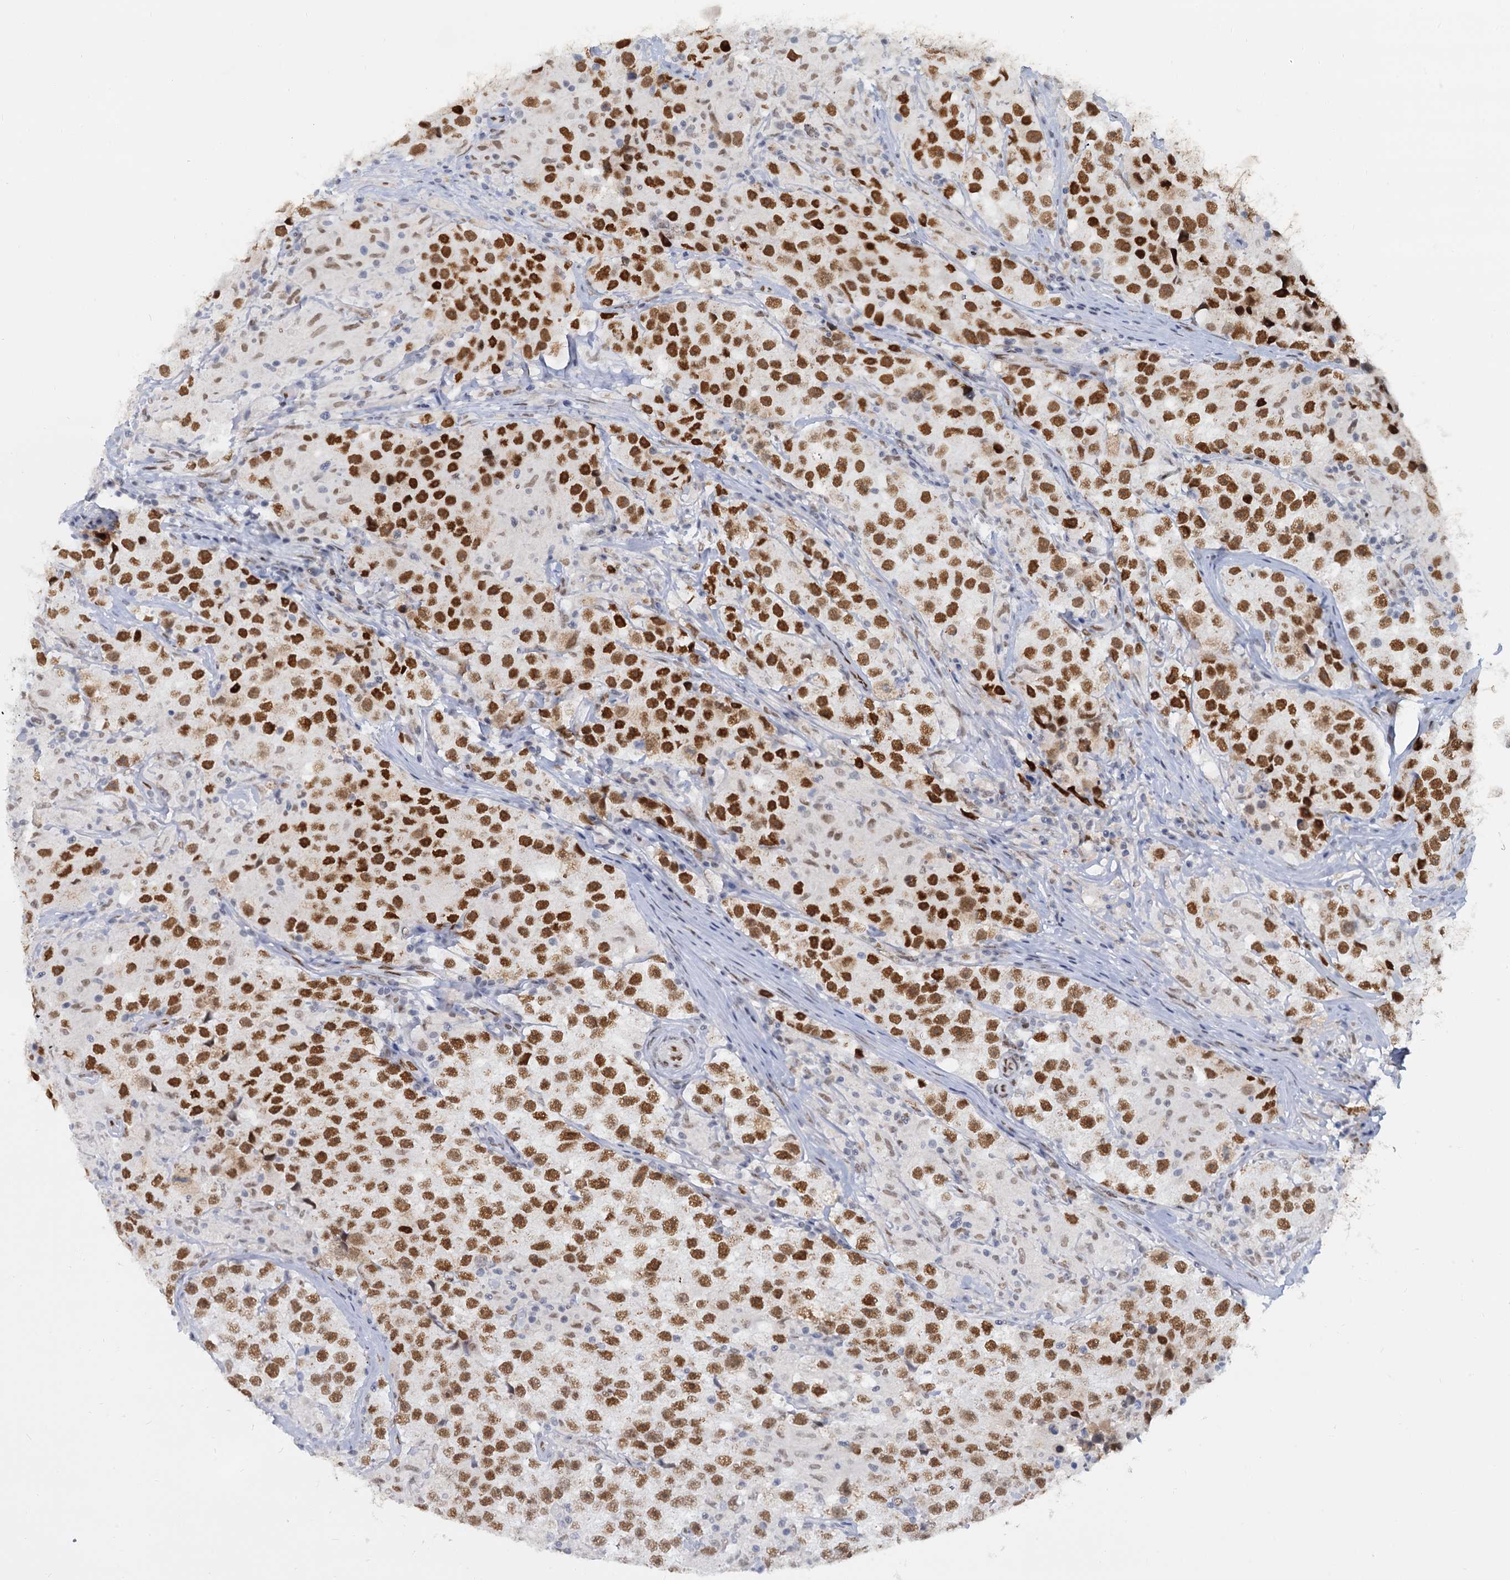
{"staining": {"intensity": "strong", "quantity": ">75%", "location": "nuclear"}, "tissue": "testis cancer", "cell_type": "Tumor cells", "image_type": "cancer", "snomed": [{"axis": "morphology", "description": "Seminoma, NOS"}, {"axis": "topography", "description": "Testis"}], "caption": "High-magnification brightfield microscopy of testis cancer stained with DAB (3,3'-diaminobenzidine) (brown) and counterstained with hematoxylin (blue). tumor cells exhibit strong nuclear staining is present in approximately>75% of cells.", "gene": "RPRD1A", "patient": {"sex": "male", "age": 46}}